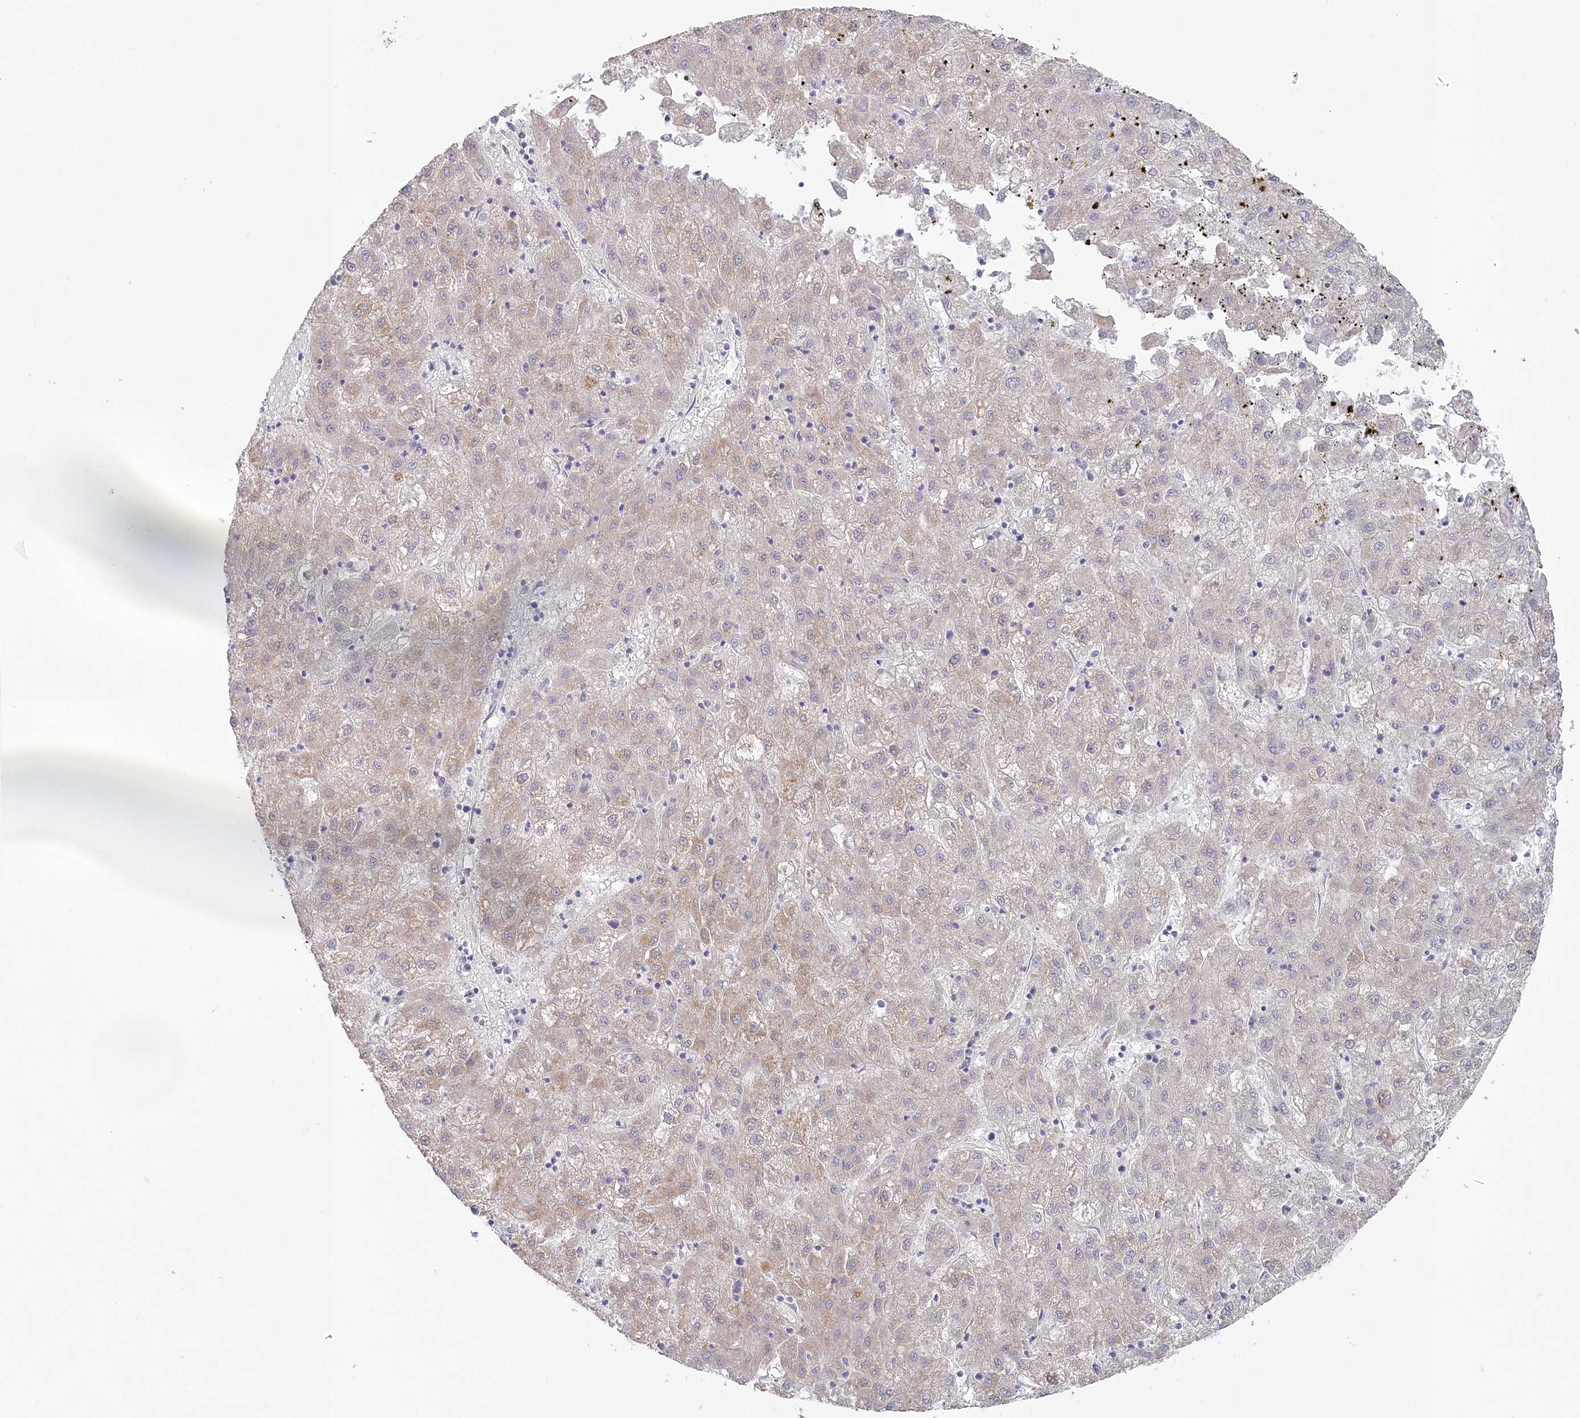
{"staining": {"intensity": "weak", "quantity": "<25%", "location": "cytoplasmic/membranous"}, "tissue": "liver cancer", "cell_type": "Tumor cells", "image_type": "cancer", "snomed": [{"axis": "morphology", "description": "Carcinoma, Hepatocellular, NOS"}, {"axis": "topography", "description": "Liver"}], "caption": "This image is of hepatocellular carcinoma (liver) stained with immunohistochemistry to label a protein in brown with the nuclei are counter-stained blue. There is no staining in tumor cells.", "gene": "AAMDC", "patient": {"sex": "male", "age": 72}}